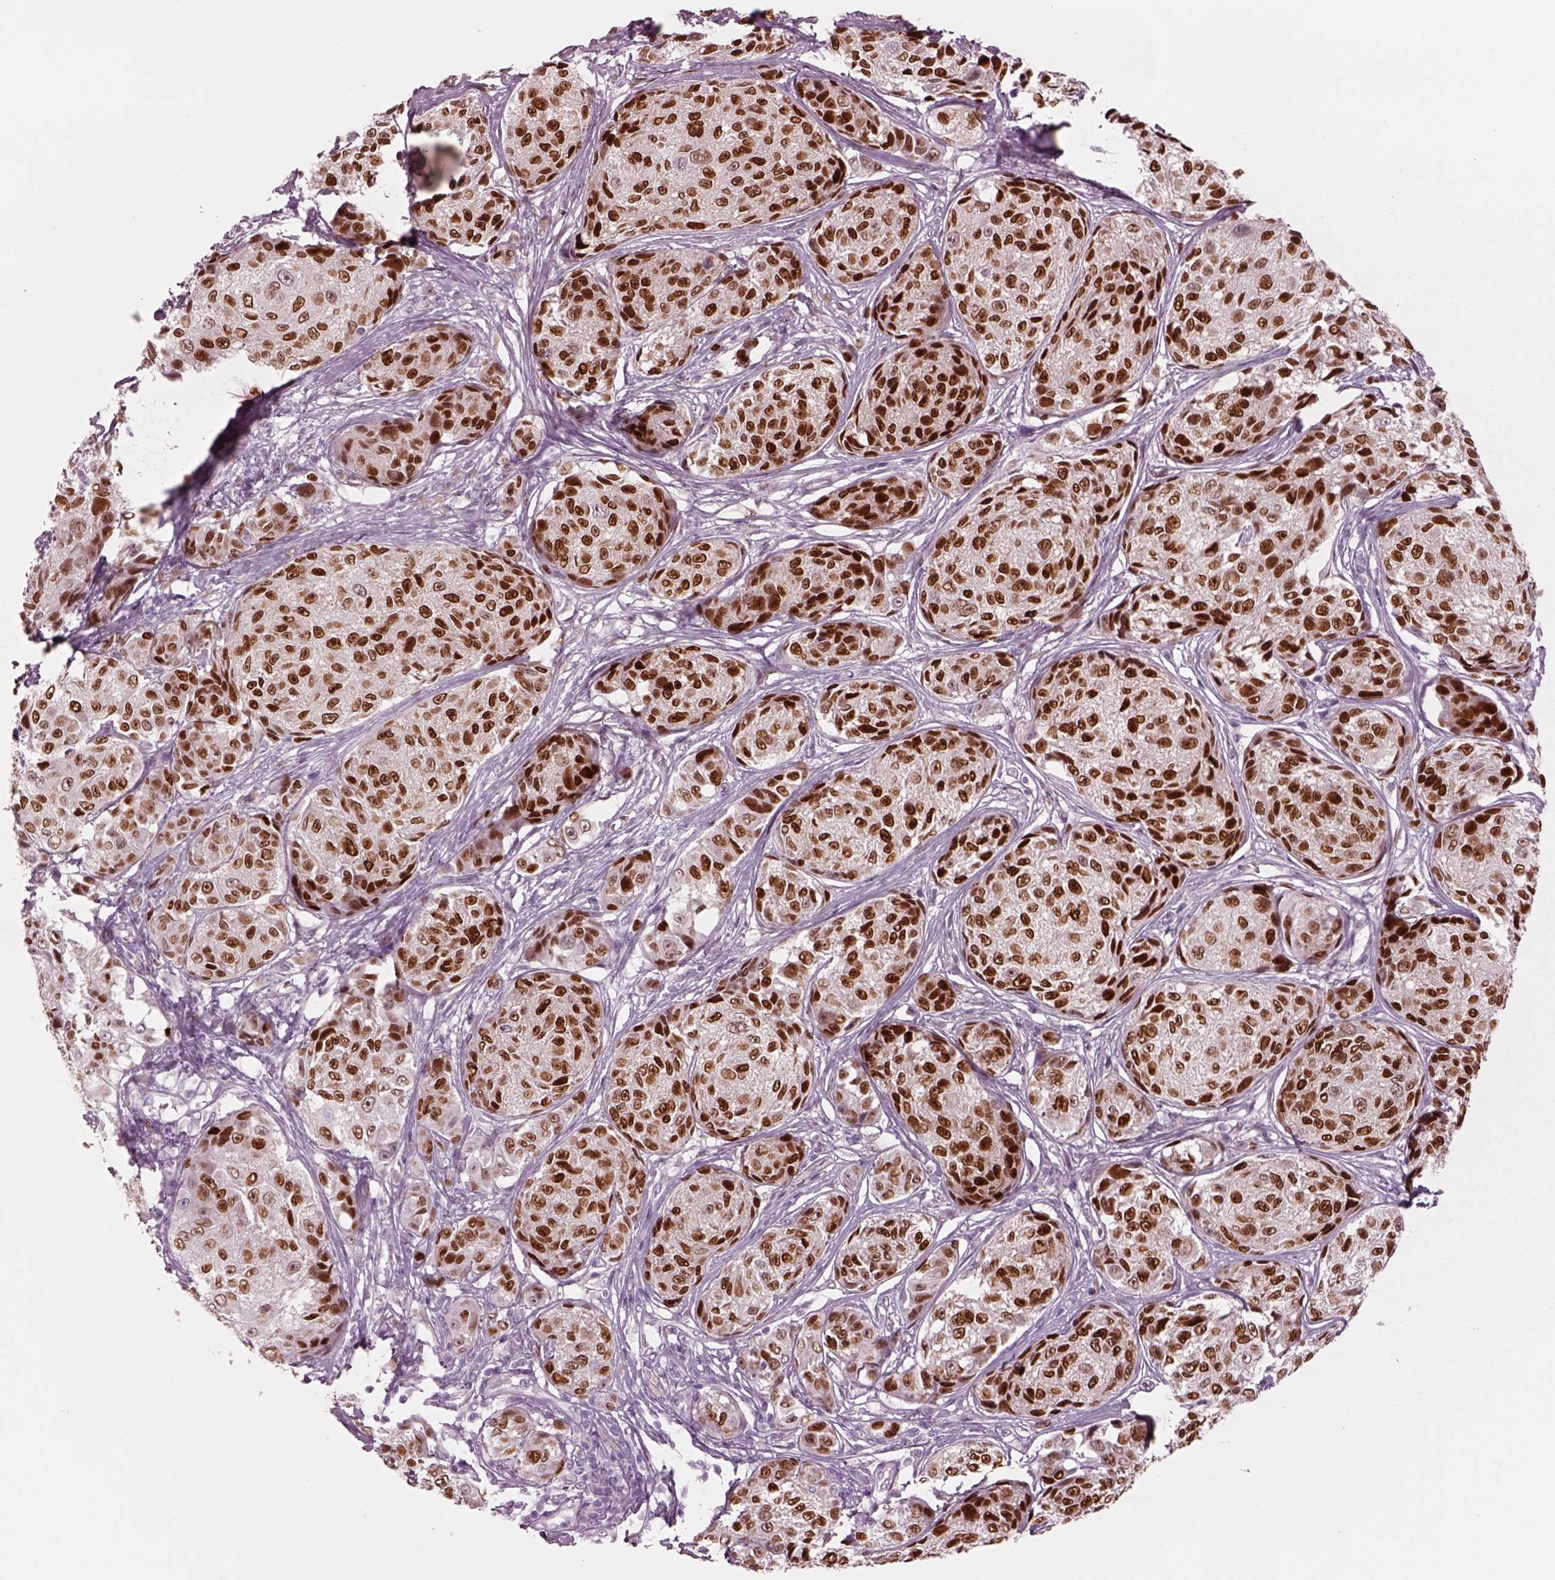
{"staining": {"intensity": "strong", "quantity": ">75%", "location": "nuclear"}, "tissue": "melanoma", "cell_type": "Tumor cells", "image_type": "cancer", "snomed": [{"axis": "morphology", "description": "Malignant melanoma, NOS"}, {"axis": "topography", "description": "Skin"}], "caption": "Protein staining reveals strong nuclear staining in about >75% of tumor cells in malignant melanoma.", "gene": "SOX9", "patient": {"sex": "male", "age": 61}}